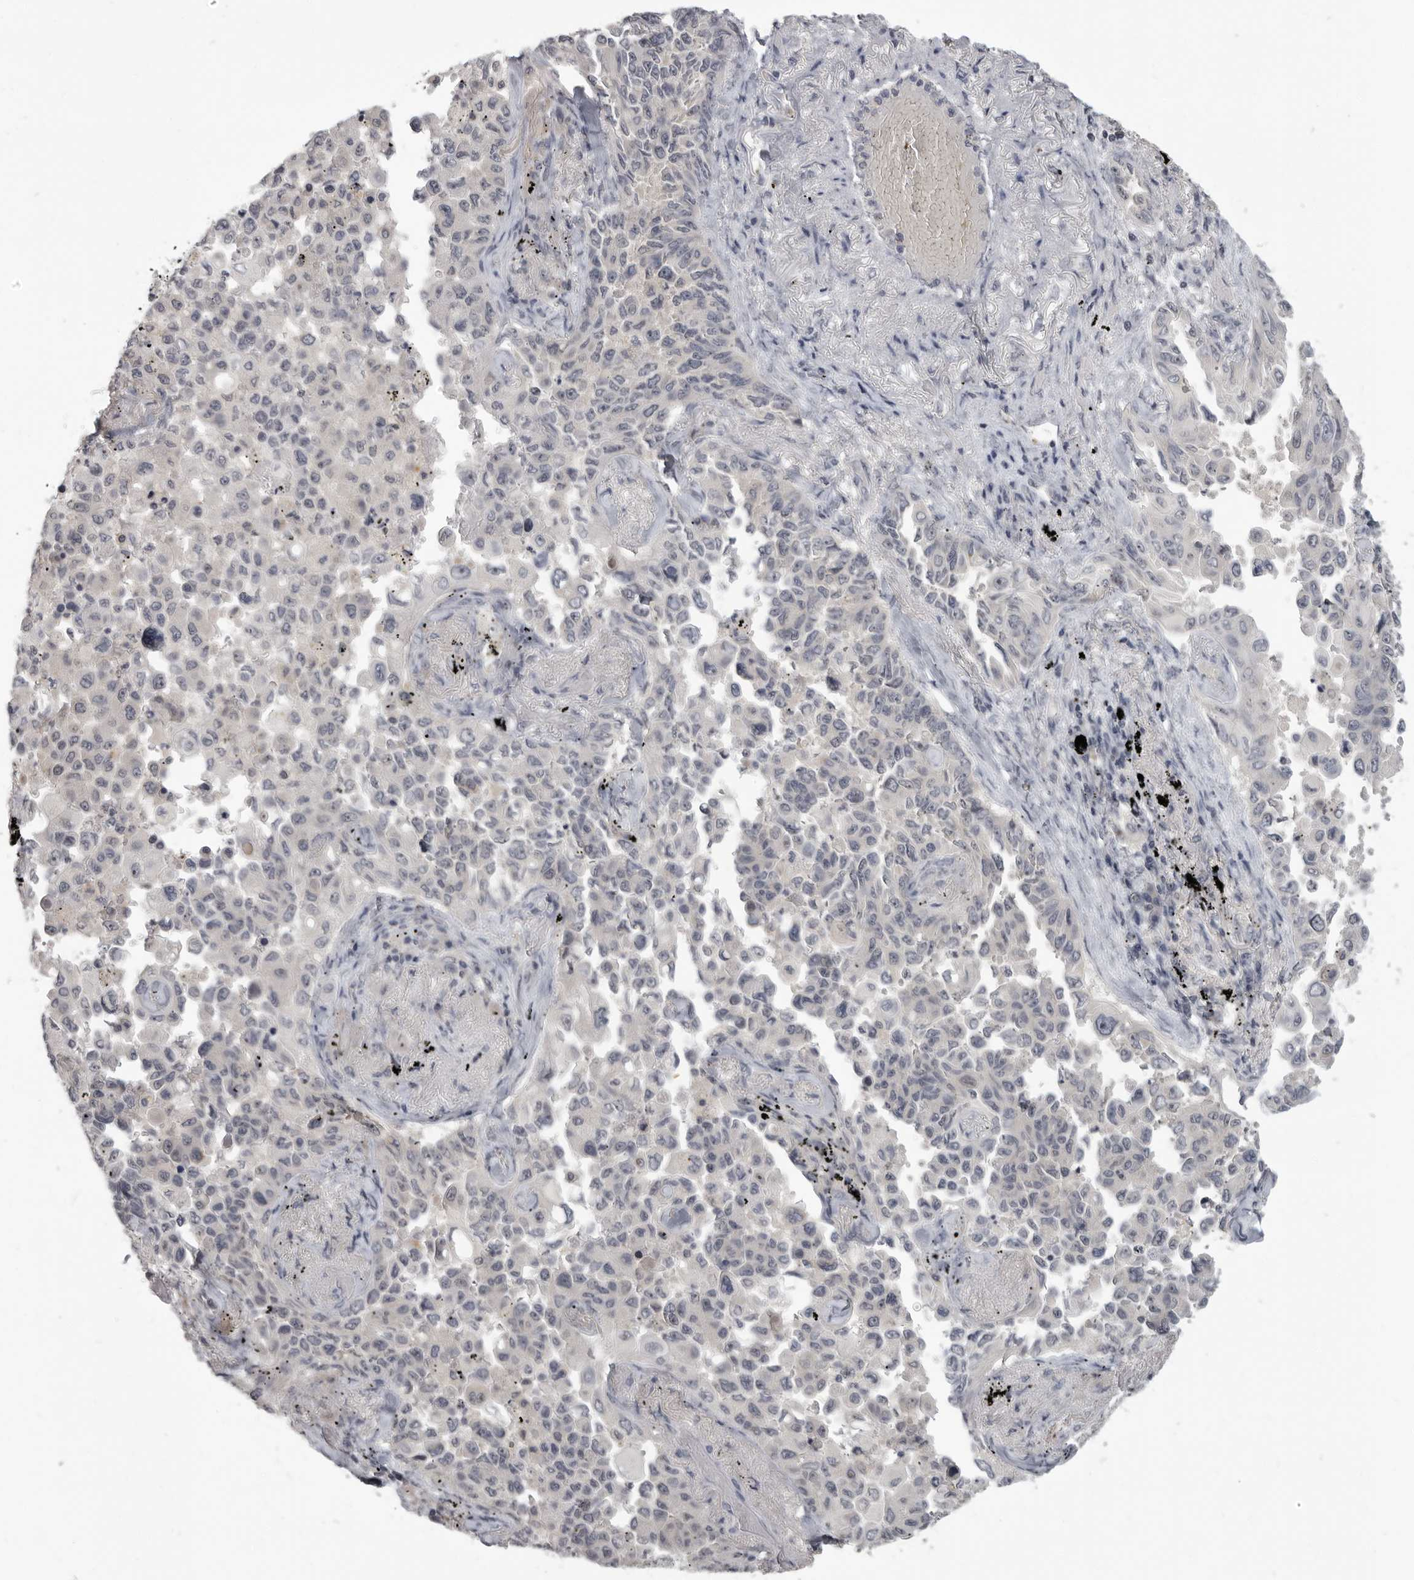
{"staining": {"intensity": "negative", "quantity": "none", "location": "none"}, "tissue": "lung cancer", "cell_type": "Tumor cells", "image_type": "cancer", "snomed": [{"axis": "morphology", "description": "Adenocarcinoma, NOS"}, {"axis": "topography", "description": "Lung"}], "caption": "DAB immunohistochemical staining of lung adenocarcinoma exhibits no significant staining in tumor cells.", "gene": "MRTO4", "patient": {"sex": "female", "age": 67}}